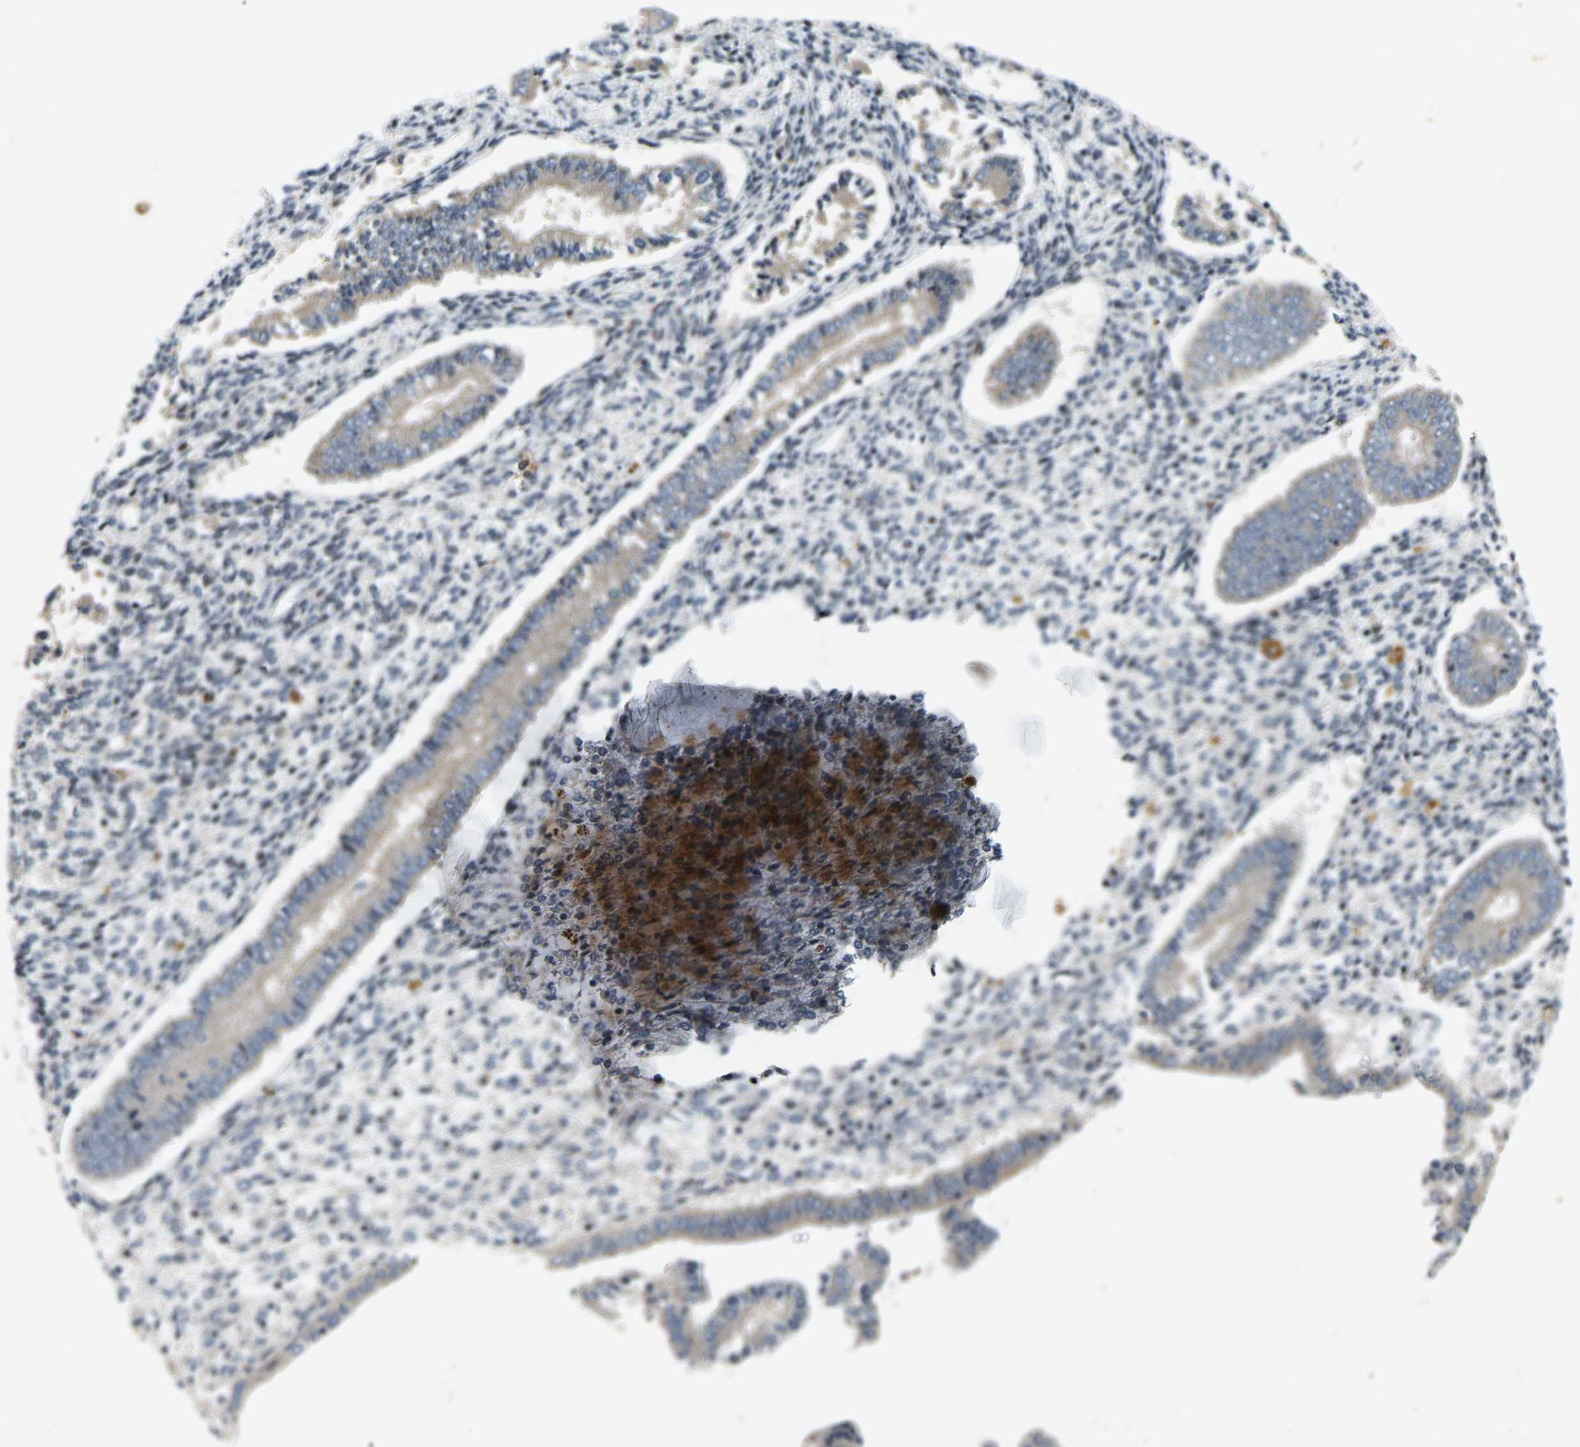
{"staining": {"intensity": "negative", "quantity": "none", "location": "none"}, "tissue": "endometrium", "cell_type": "Cells in endometrial stroma", "image_type": "normal", "snomed": [{"axis": "morphology", "description": "Normal tissue, NOS"}, {"axis": "topography", "description": "Endometrium"}], "caption": "Immunohistochemistry micrograph of unremarkable endometrium stained for a protein (brown), which exhibits no expression in cells in endometrial stroma.", "gene": "ENSG00000283765", "patient": {"sex": "female", "age": 42}}